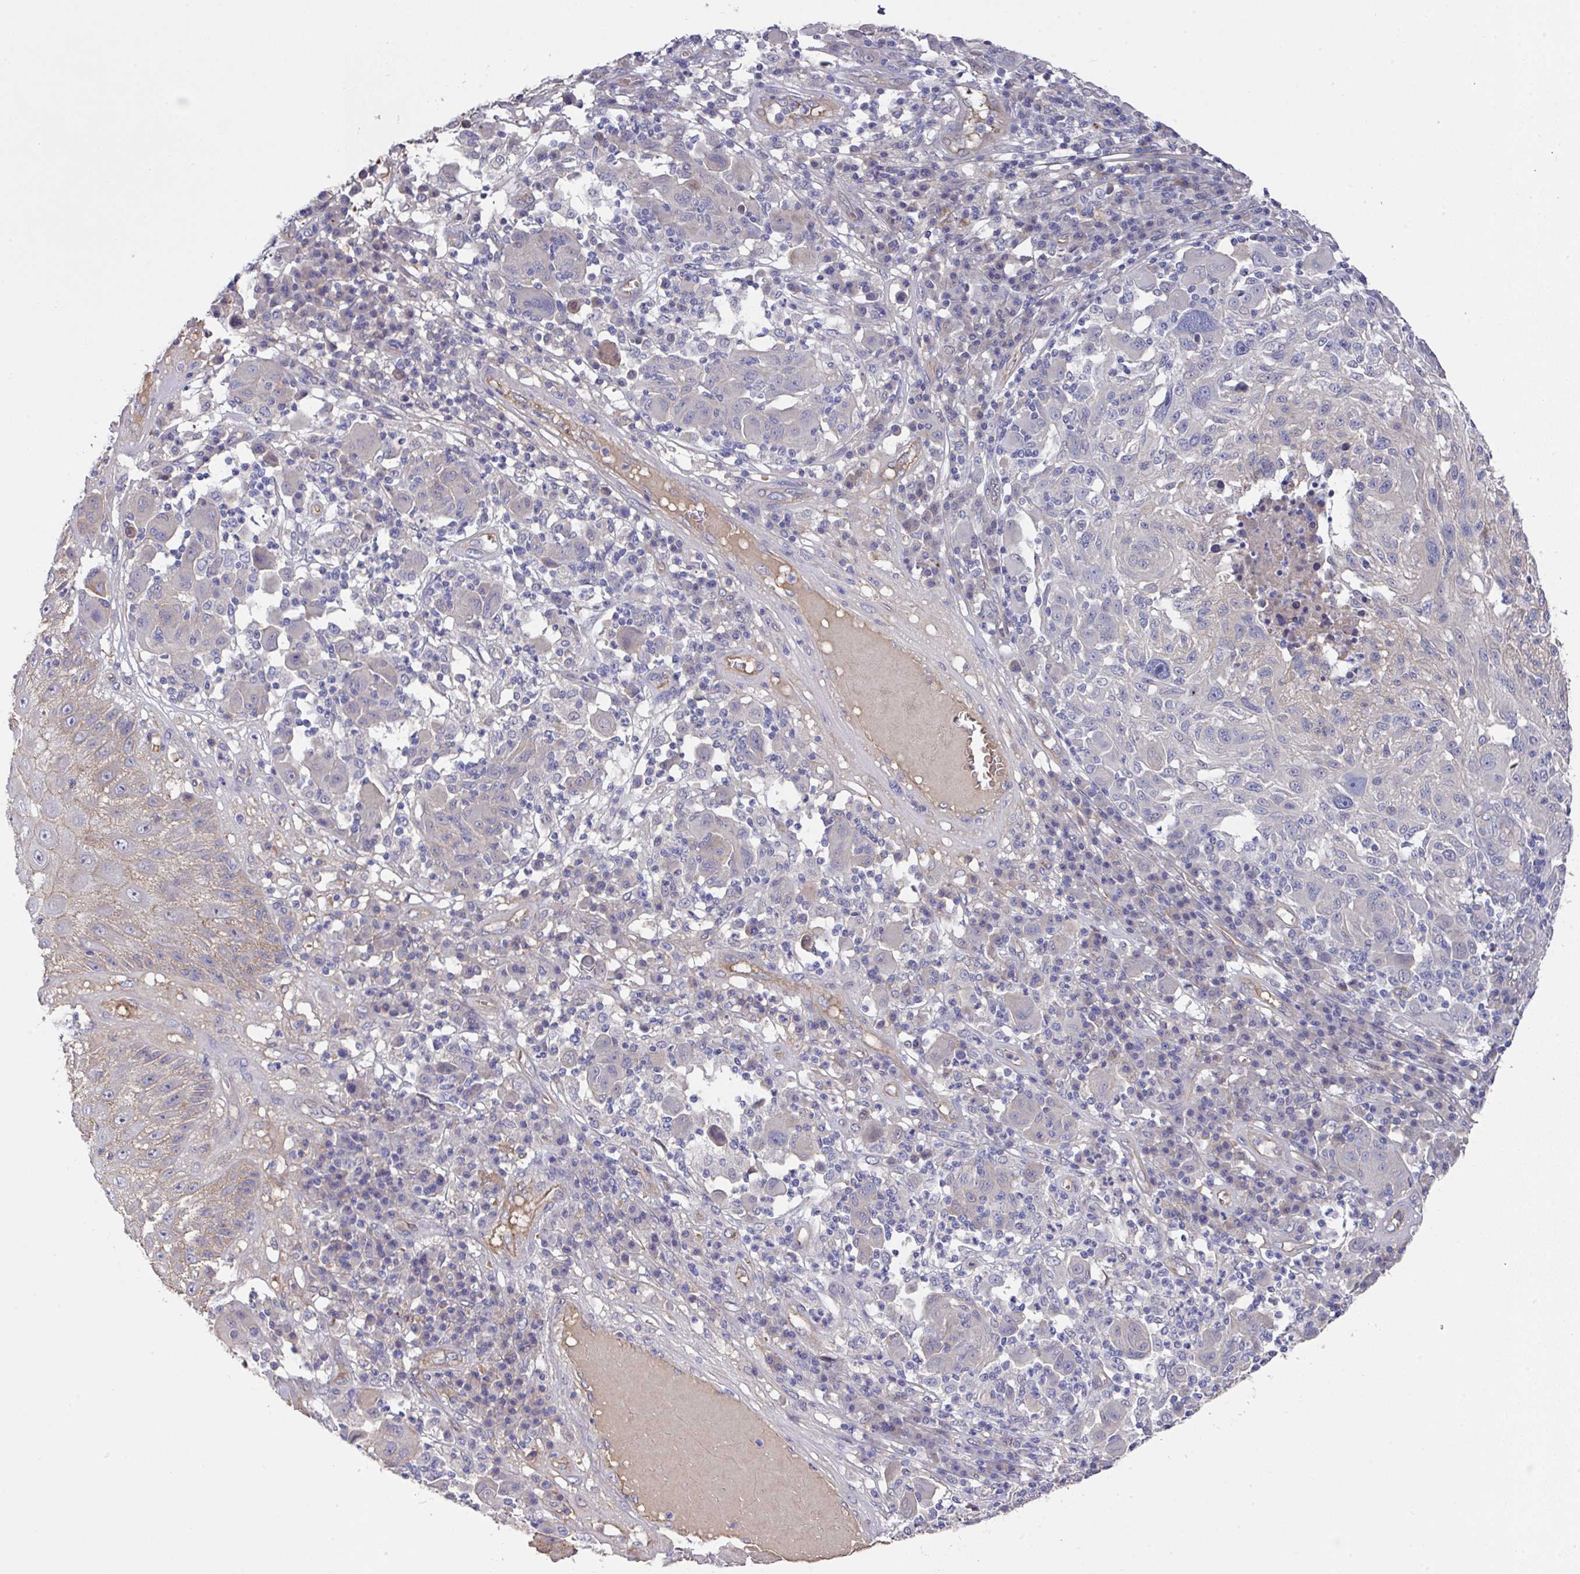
{"staining": {"intensity": "negative", "quantity": "none", "location": "none"}, "tissue": "melanoma", "cell_type": "Tumor cells", "image_type": "cancer", "snomed": [{"axis": "morphology", "description": "Malignant melanoma, NOS"}, {"axis": "topography", "description": "Skin"}], "caption": "High magnification brightfield microscopy of melanoma stained with DAB (brown) and counterstained with hematoxylin (blue): tumor cells show no significant staining.", "gene": "PRR5", "patient": {"sex": "male", "age": 53}}